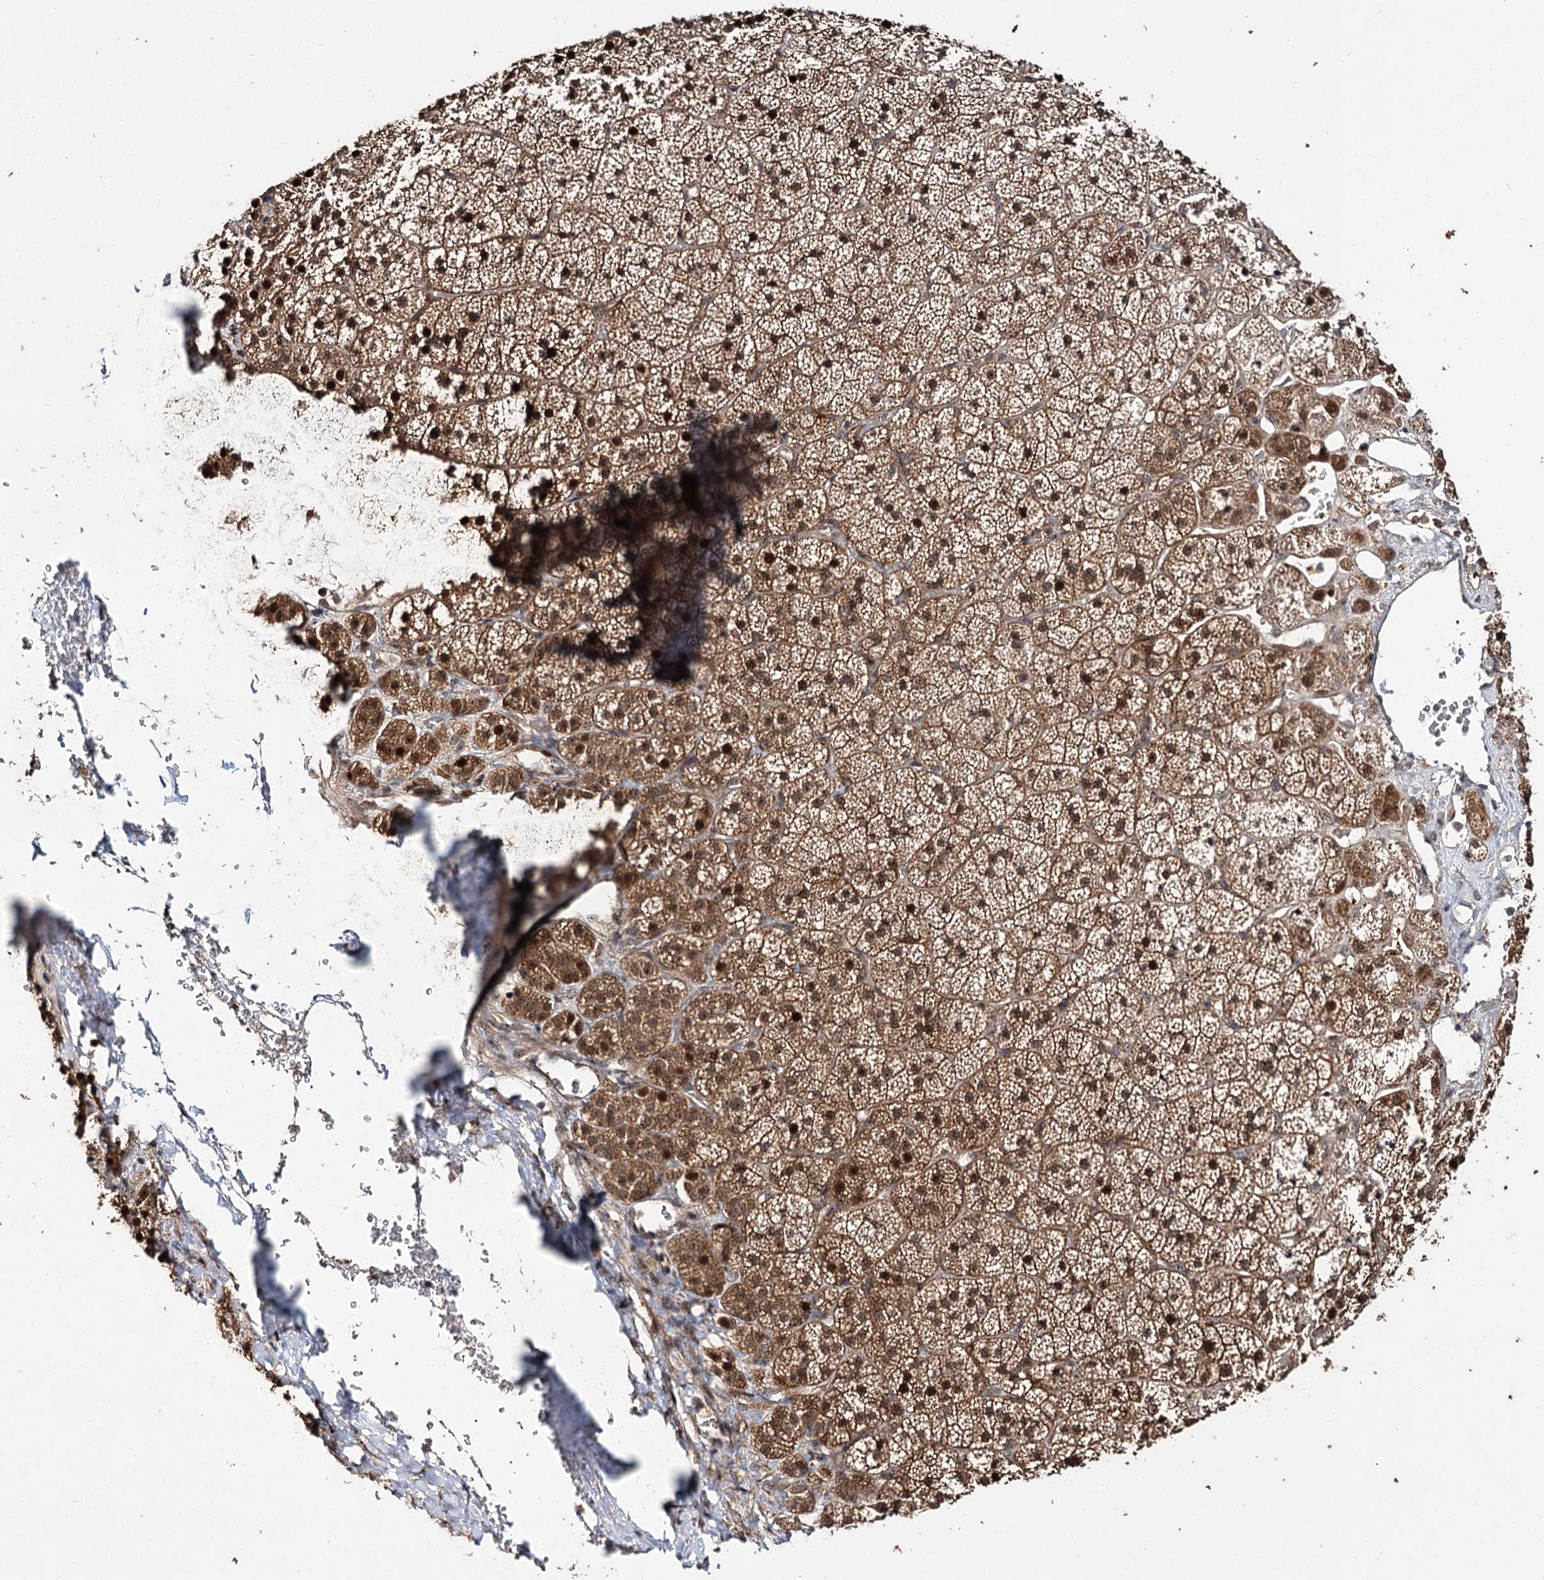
{"staining": {"intensity": "strong", "quantity": "25%-75%", "location": "cytoplasmic/membranous,nuclear"}, "tissue": "adrenal gland", "cell_type": "Glandular cells", "image_type": "normal", "snomed": [{"axis": "morphology", "description": "Normal tissue, NOS"}, {"axis": "topography", "description": "Adrenal gland"}], "caption": "Strong cytoplasmic/membranous,nuclear expression is seen in approximately 25%-75% of glandular cells in unremarkable adrenal gland.", "gene": "MKNK2", "patient": {"sex": "female", "age": 44}}